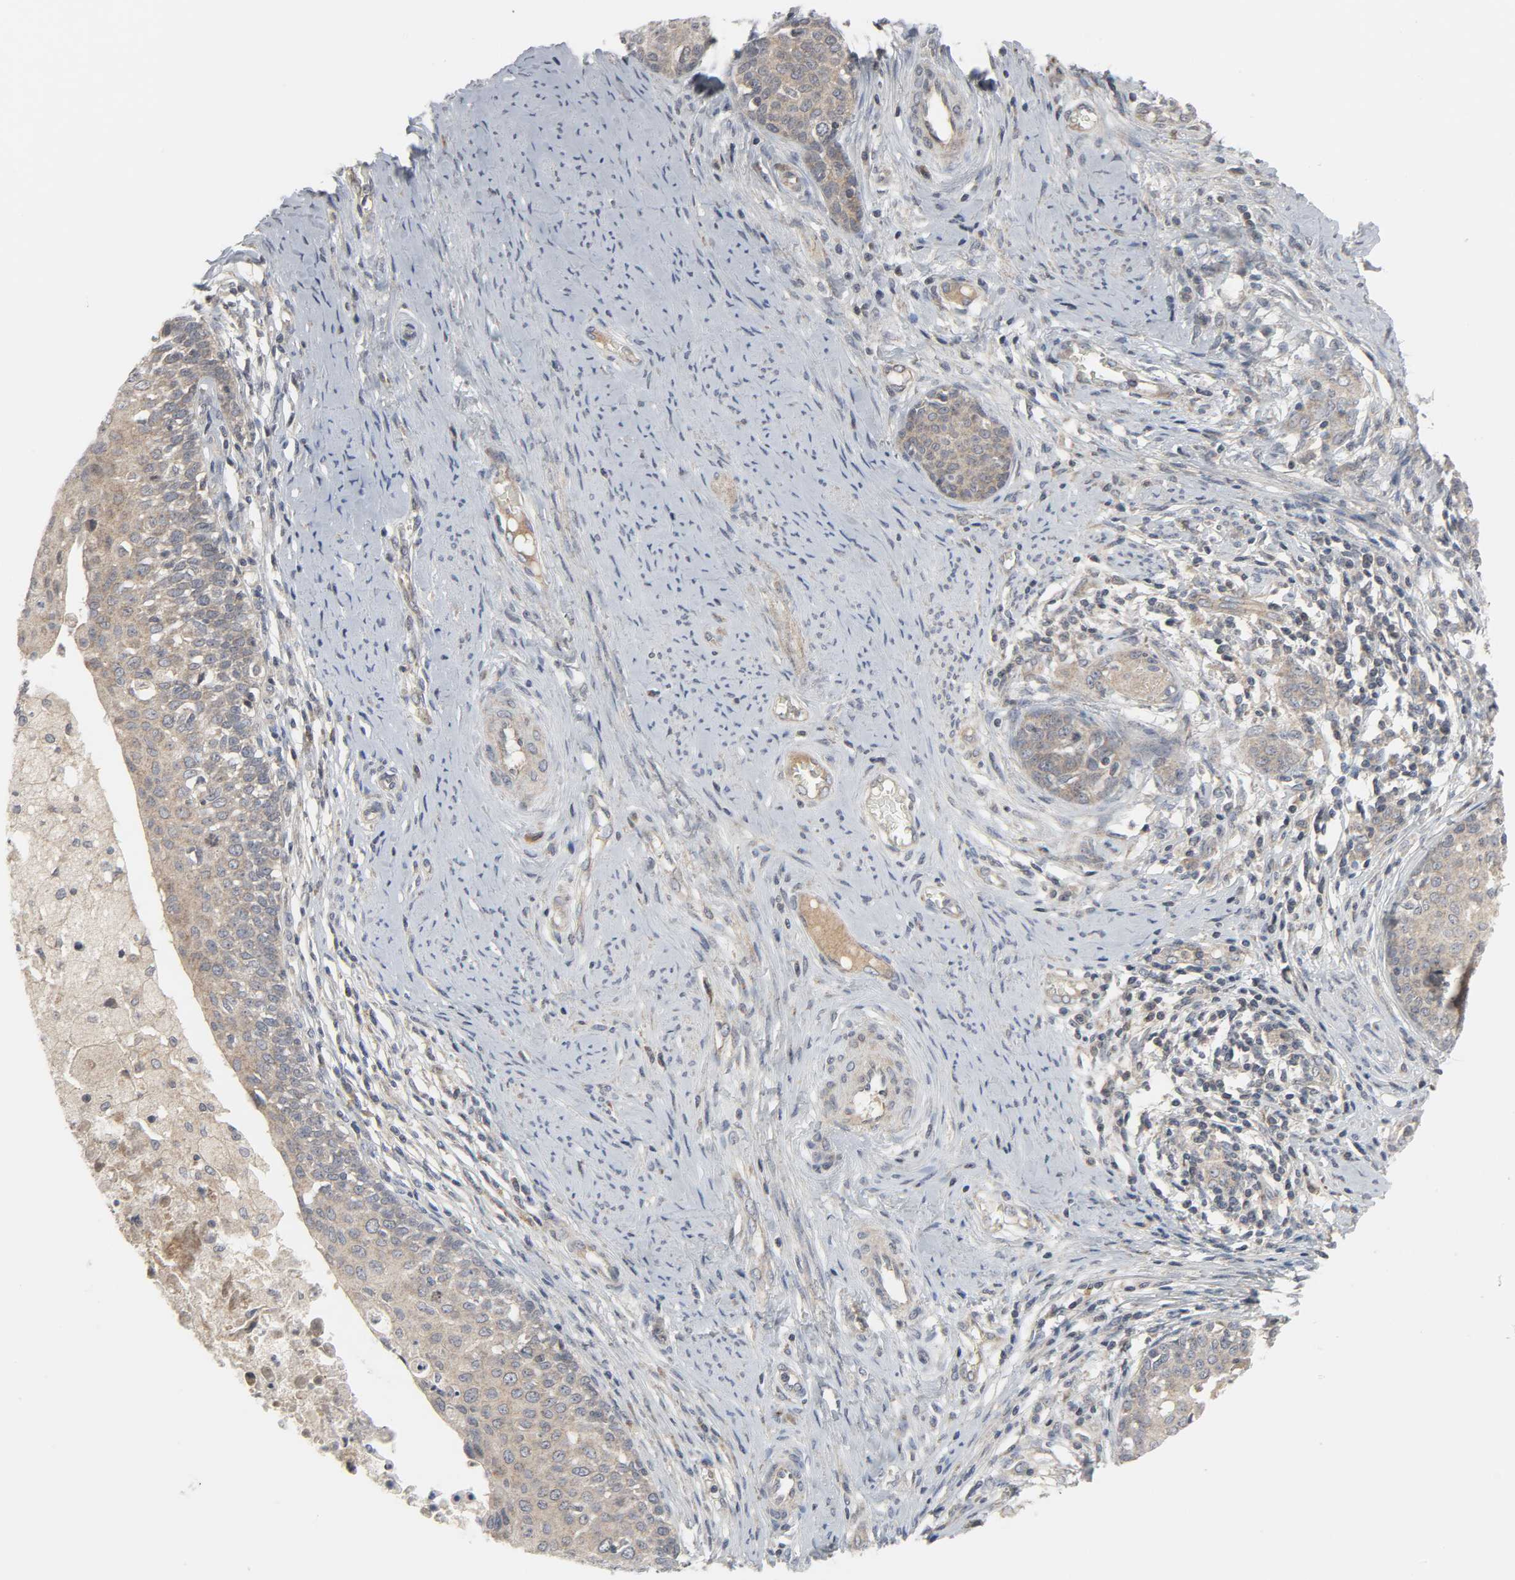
{"staining": {"intensity": "moderate", "quantity": ">75%", "location": "cytoplasmic/membranous"}, "tissue": "cervical cancer", "cell_type": "Tumor cells", "image_type": "cancer", "snomed": [{"axis": "morphology", "description": "Squamous cell carcinoma, NOS"}, {"axis": "morphology", "description": "Adenocarcinoma, NOS"}, {"axis": "topography", "description": "Cervix"}], "caption": "Cervical cancer (squamous cell carcinoma) stained with immunohistochemistry demonstrates moderate cytoplasmic/membranous staining in about >75% of tumor cells.", "gene": "CLIP1", "patient": {"sex": "female", "age": 52}}